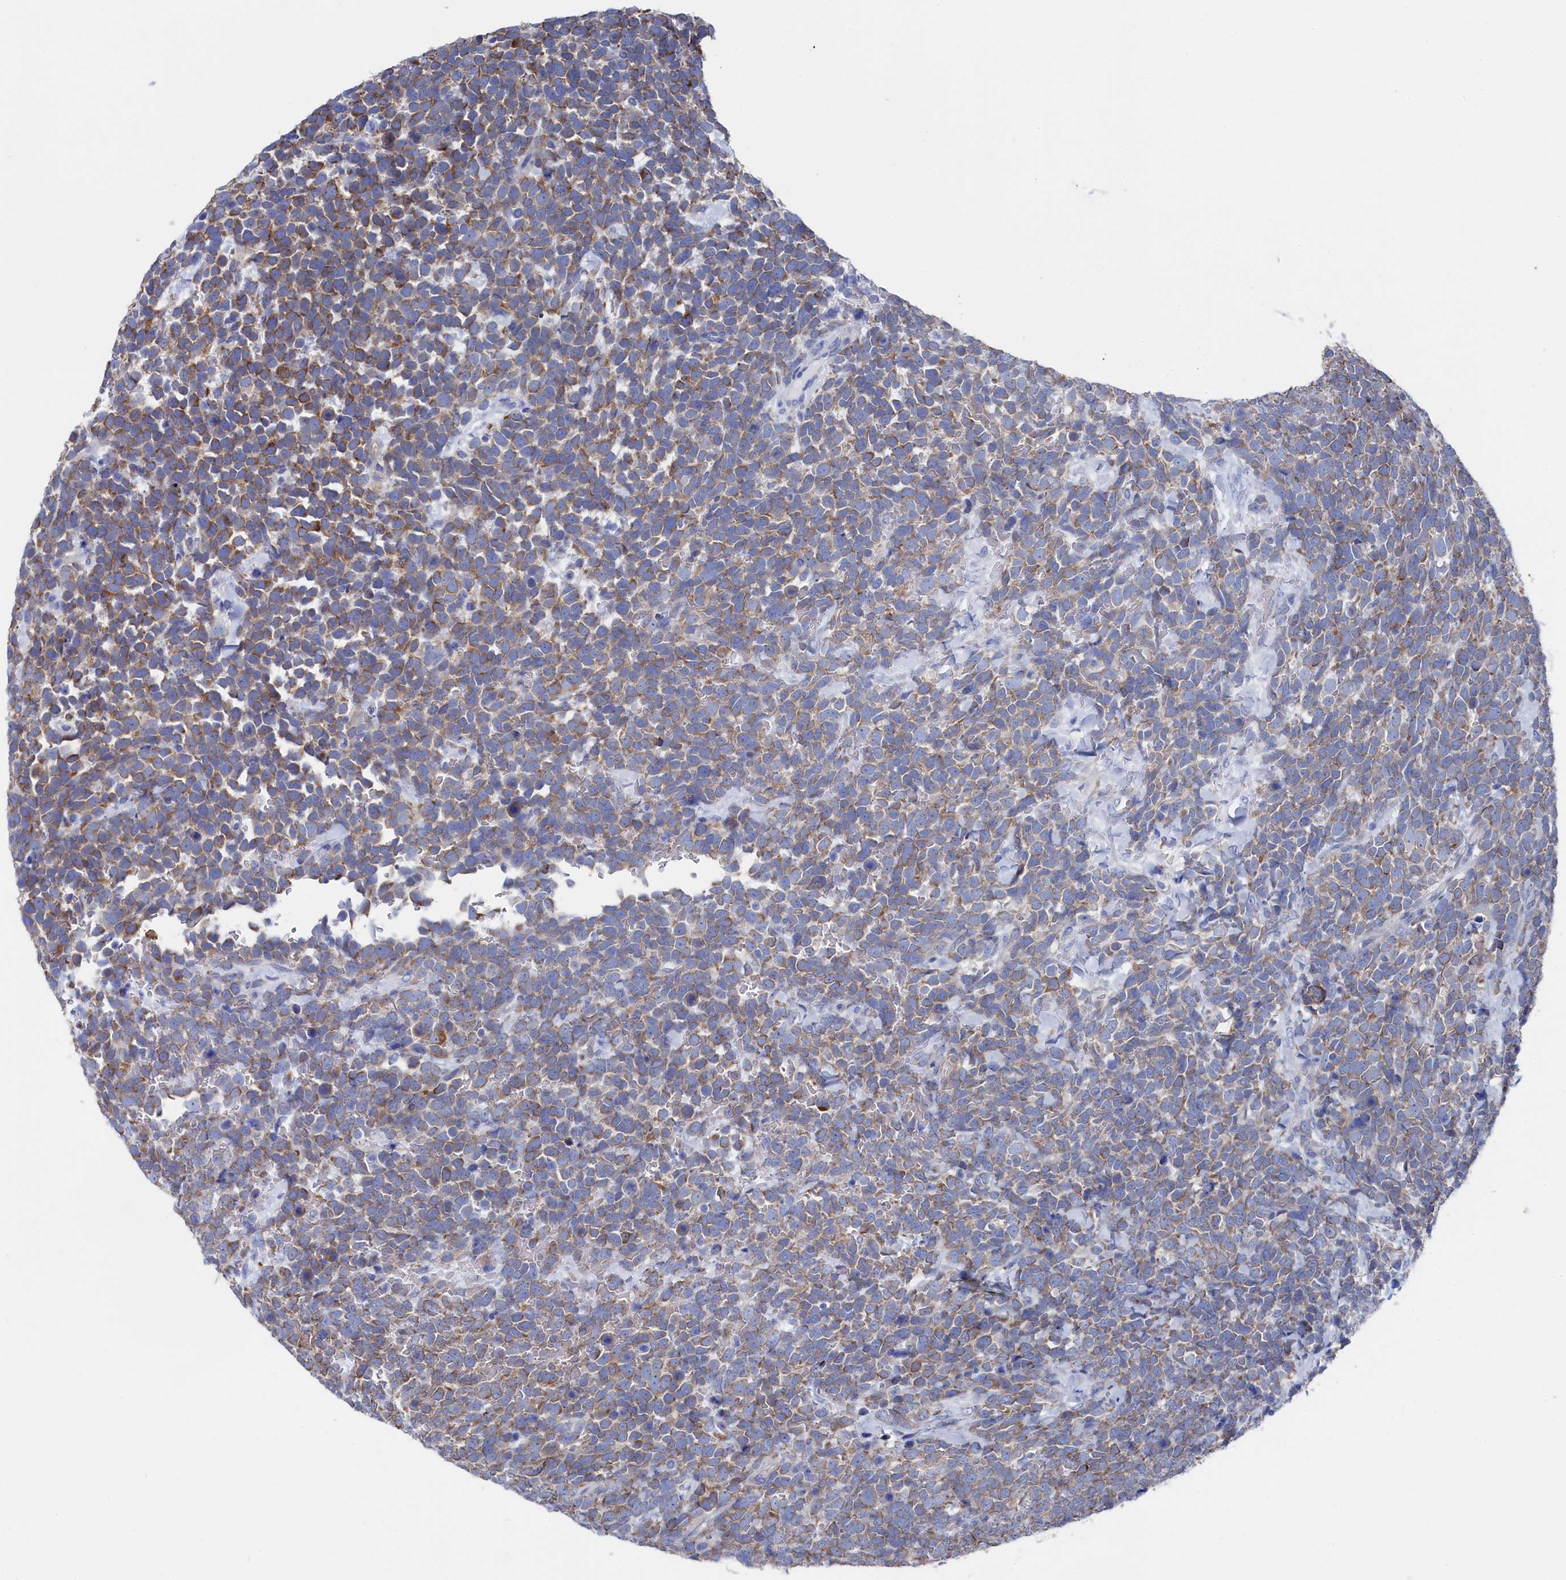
{"staining": {"intensity": "moderate", "quantity": "25%-75%", "location": "cytoplasmic/membranous"}, "tissue": "urothelial cancer", "cell_type": "Tumor cells", "image_type": "cancer", "snomed": [{"axis": "morphology", "description": "Urothelial carcinoma, High grade"}, {"axis": "topography", "description": "Urinary bladder"}], "caption": "A brown stain shows moderate cytoplasmic/membranous expression of a protein in human urothelial cancer tumor cells.", "gene": "TMOD2", "patient": {"sex": "female", "age": 82}}